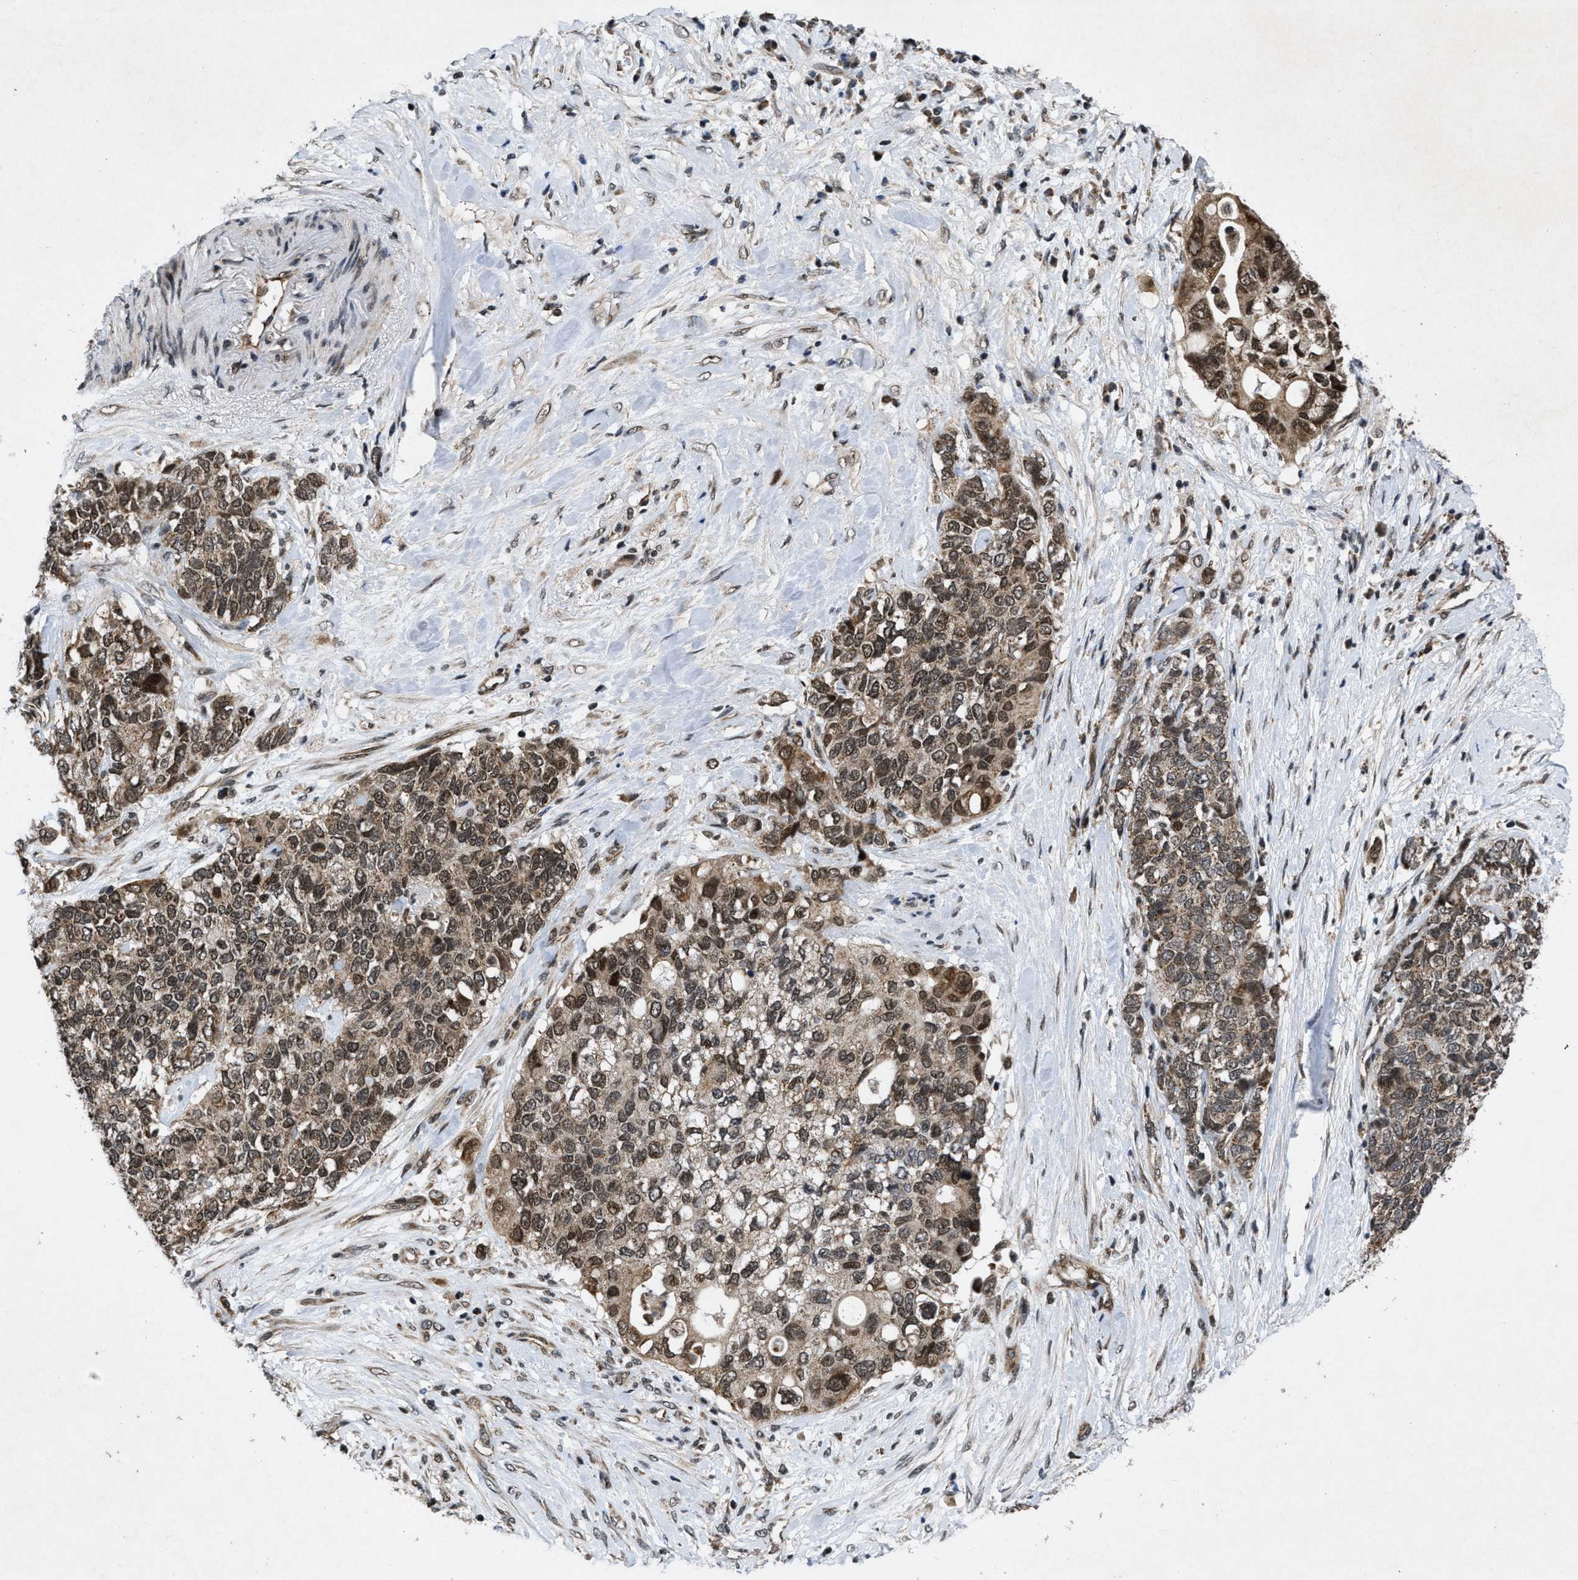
{"staining": {"intensity": "moderate", "quantity": ">75%", "location": "cytoplasmic/membranous,nuclear"}, "tissue": "pancreatic cancer", "cell_type": "Tumor cells", "image_type": "cancer", "snomed": [{"axis": "morphology", "description": "Adenocarcinoma, NOS"}, {"axis": "topography", "description": "Pancreas"}], "caption": "Pancreatic cancer (adenocarcinoma) stained with DAB (3,3'-diaminobenzidine) immunohistochemistry demonstrates medium levels of moderate cytoplasmic/membranous and nuclear positivity in about >75% of tumor cells.", "gene": "ZNHIT1", "patient": {"sex": "female", "age": 56}}